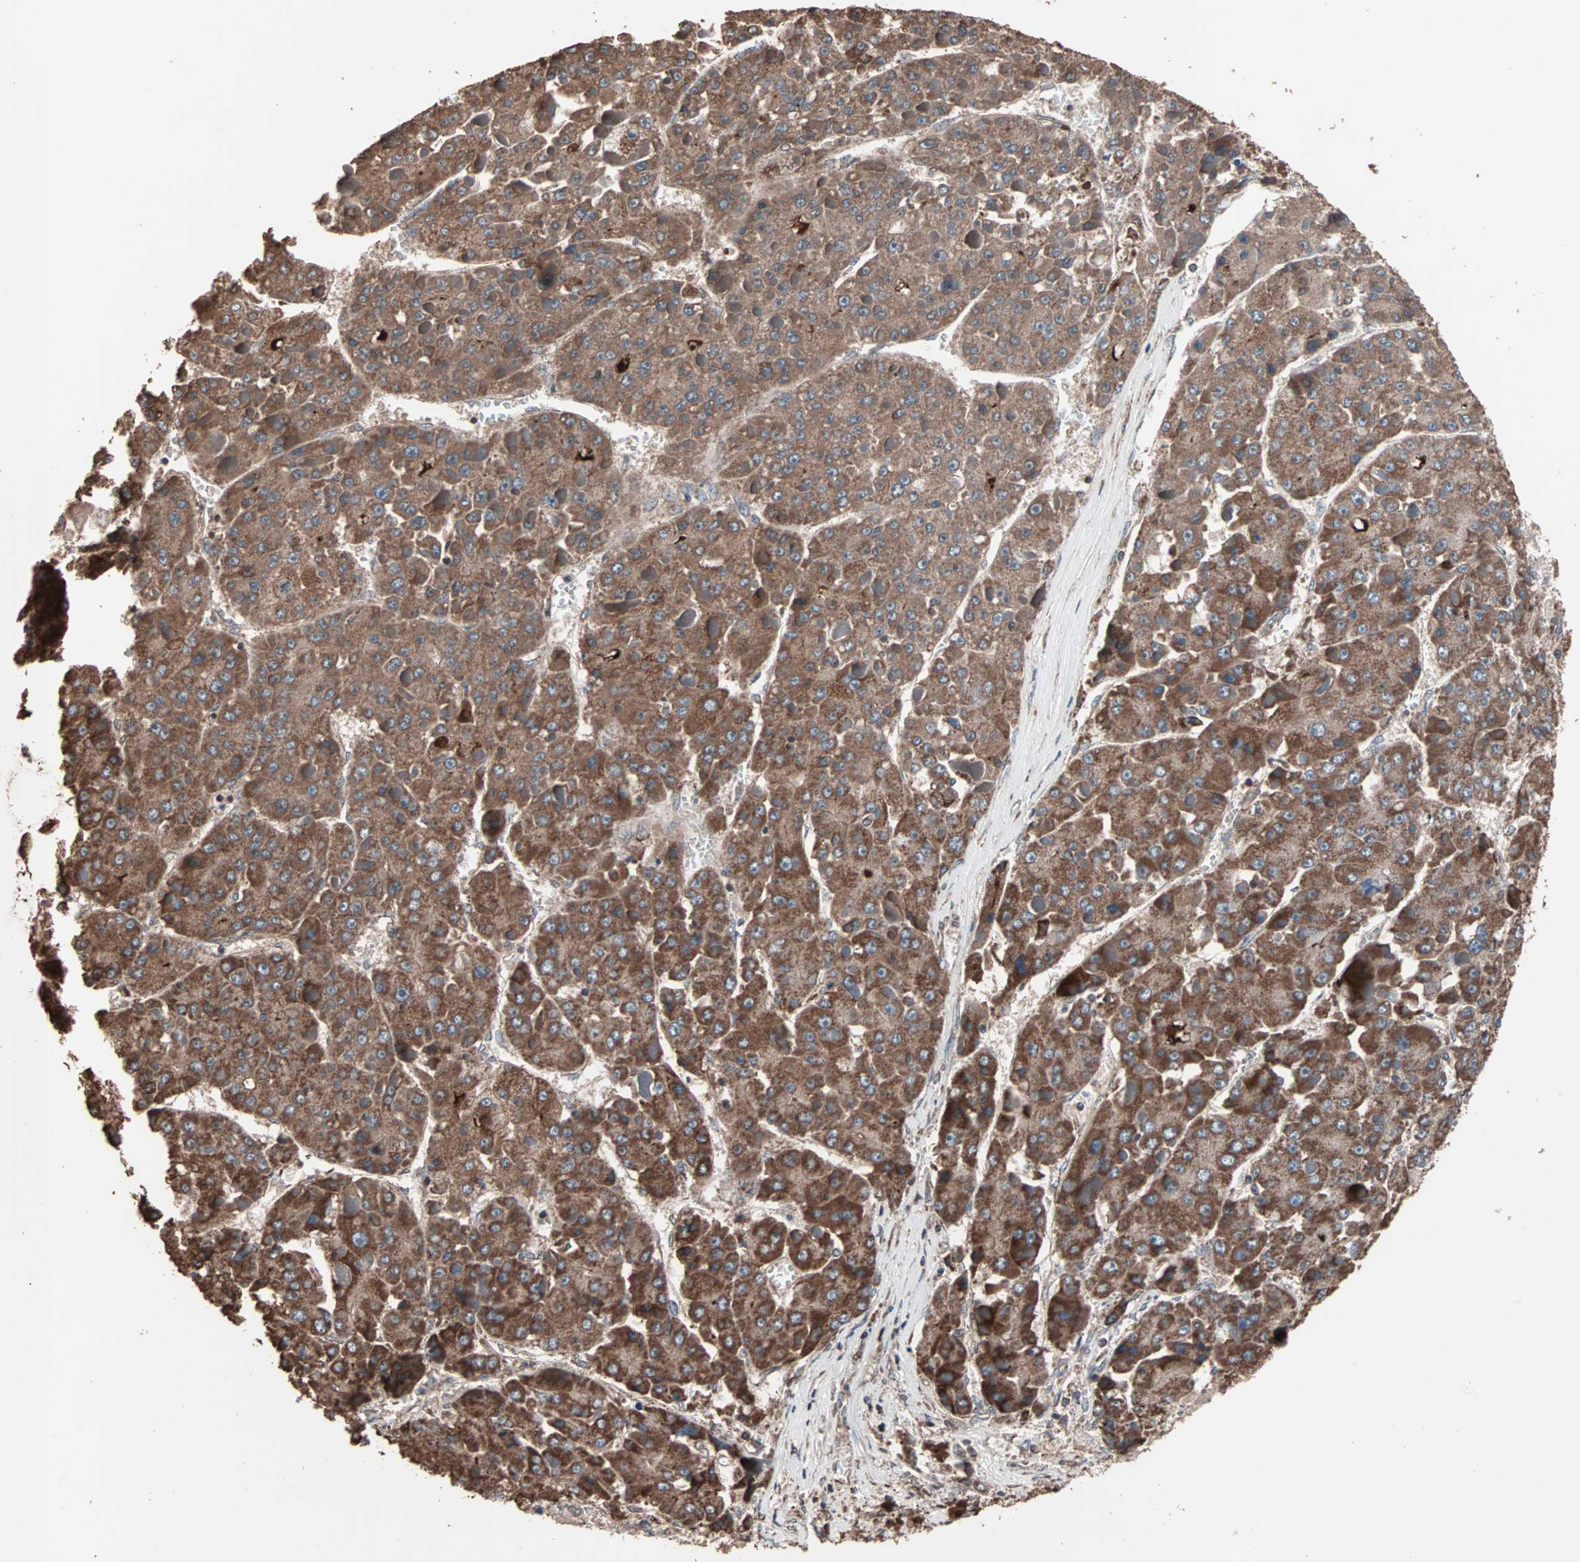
{"staining": {"intensity": "strong", "quantity": ">75%", "location": "cytoplasmic/membranous"}, "tissue": "liver cancer", "cell_type": "Tumor cells", "image_type": "cancer", "snomed": [{"axis": "morphology", "description": "Carcinoma, Hepatocellular, NOS"}, {"axis": "topography", "description": "Liver"}], "caption": "Brown immunohistochemical staining in liver cancer shows strong cytoplasmic/membranous positivity in about >75% of tumor cells.", "gene": "MRPL2", "patient": {"sex": "female", "age": 73}}